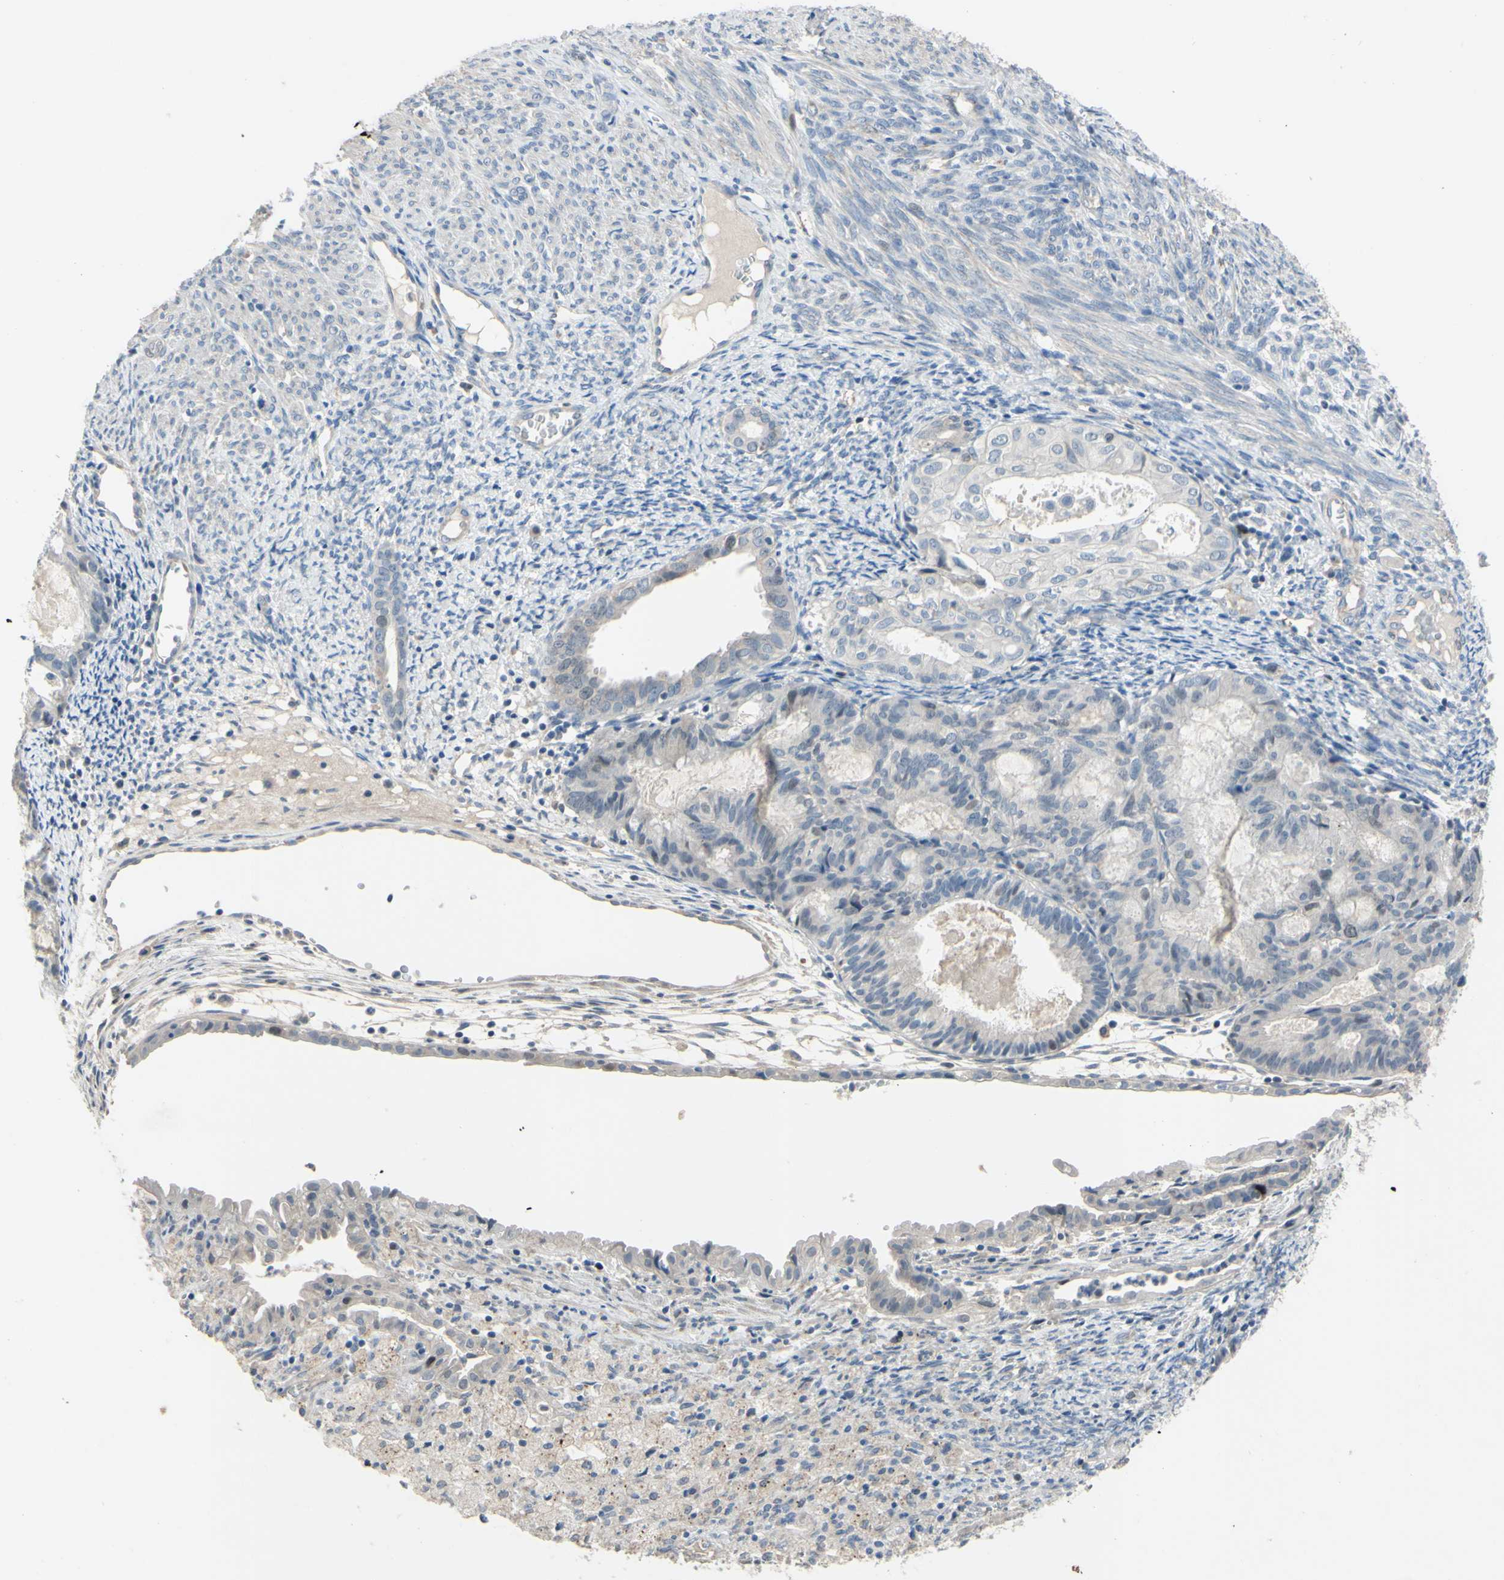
{"staining": {"intensity": "negative", "quantity": "none", "location": "none"}, "tissue": "cervical cancer", "cell_type": "Tumor cells", "image_type": "cancer", "snomed": [{"axis": "morphology", "description": "Normal tissue, NOS"}, {"axis": "morphology", "description": "Adenocarcinoma, NOS"}, {"axis": "topography", "description": "Cervix"}, {"axis": "topography", "description": "Endometrium"}], "caption": "A high-resolution photomicrograph shows immunohistochemistry staining of cervical adenocarcinoma, which exhibits no significant expression in tumor cells.", "gene": "LHX9", "patient": {"sex": "female", "age": 86}}